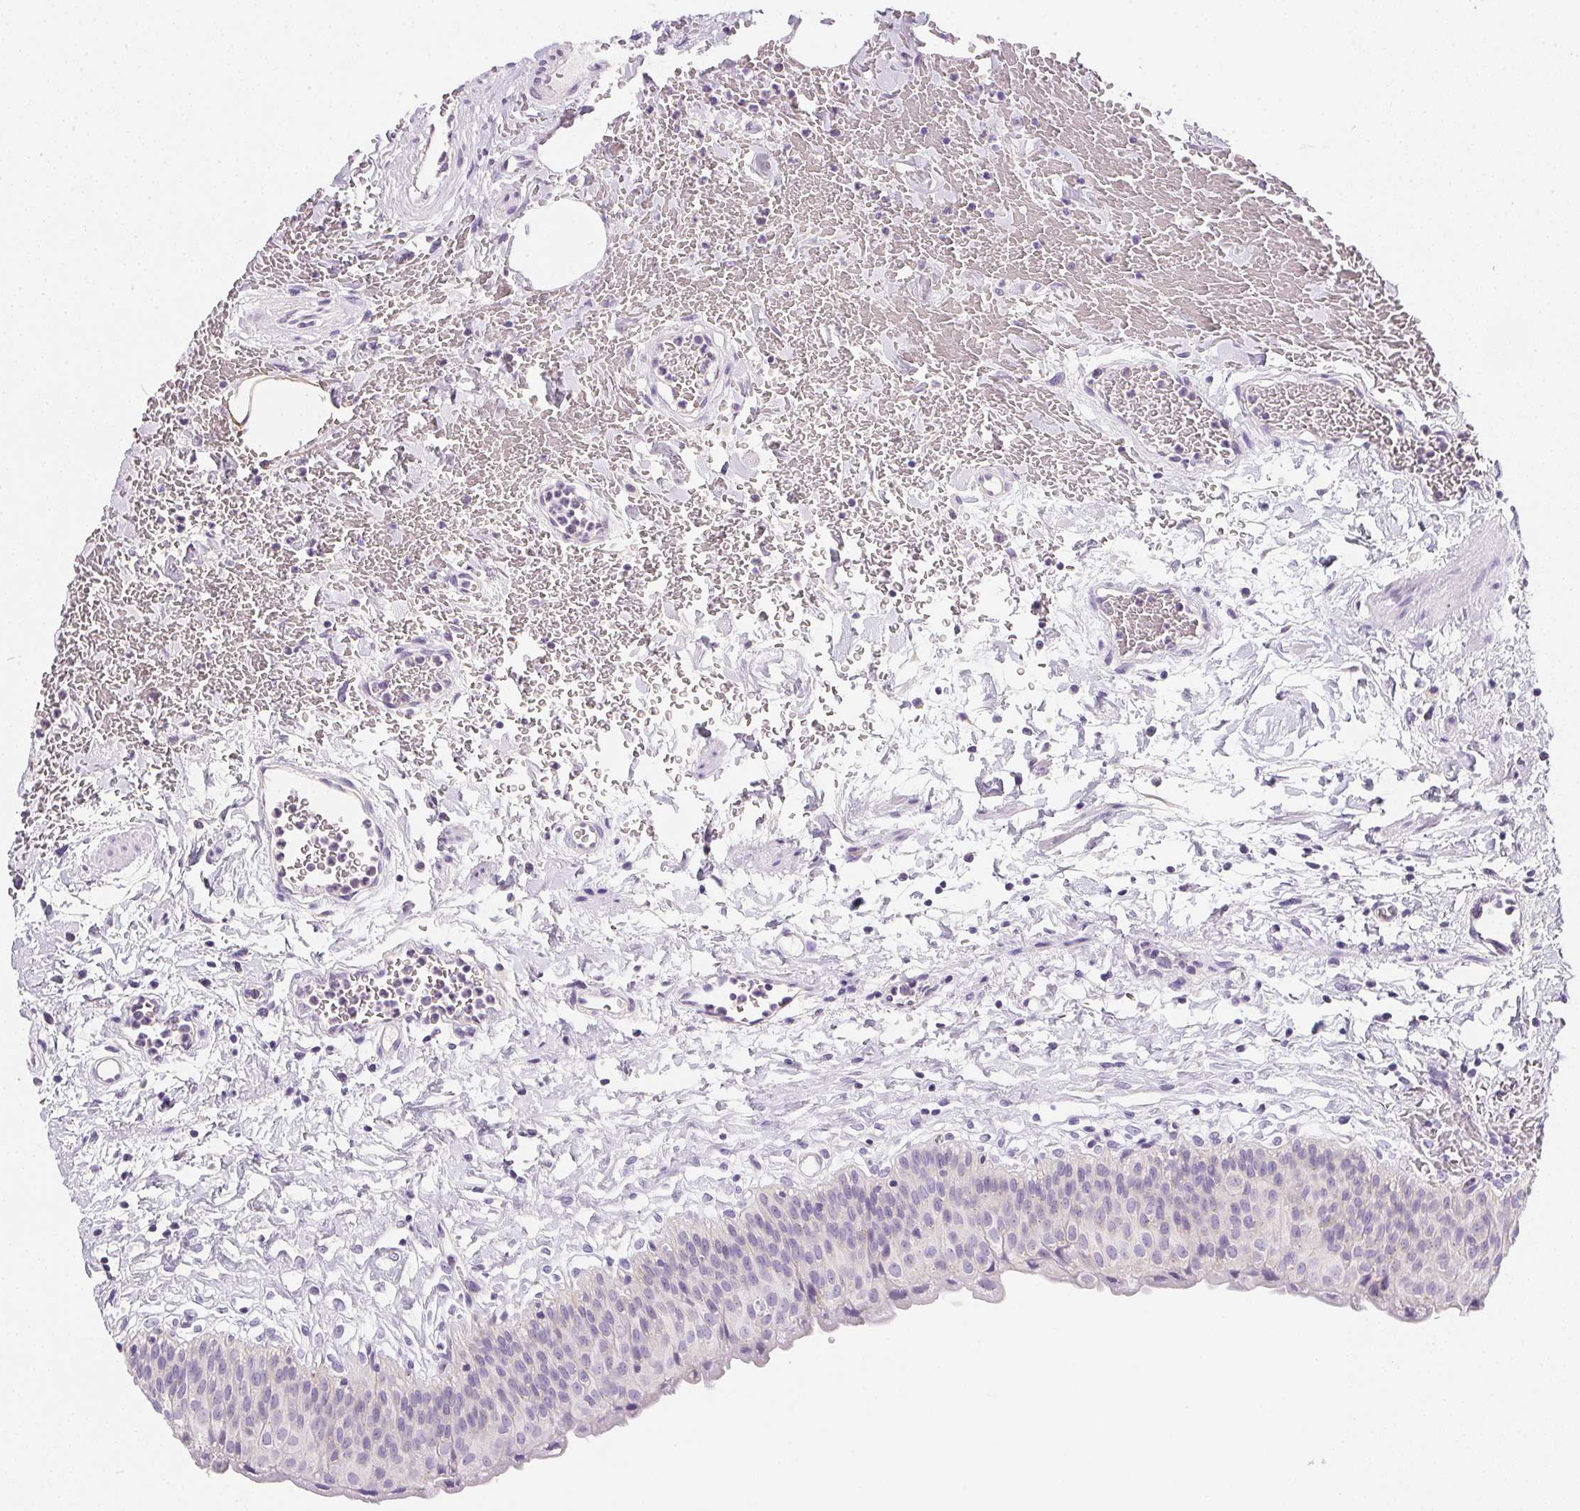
{"staining": {"intensity": "weak", "quantity": "<25%", "location": "cytoplasmic/membranous"}, "tissue": "urinary bladder", "cell_type": "Urothelial cells", "image_type": "normal", "snomed": [{"axis": "morphology", "description": "Normal tissue, NOS"}, {"axis": "topography", "description": "Urinary bladder"}], "caption": "This is a histopathology image of immunohistochemistry (IHC) staining of benign urinary bladder, which shows no positivity in urothelial cells. (DAB (3,3'-diaminobenzidine) immunohistochemistry (IHC), high magnification).", "gene": "AQP5", "patient": {"sex": "male", "age": 55}}